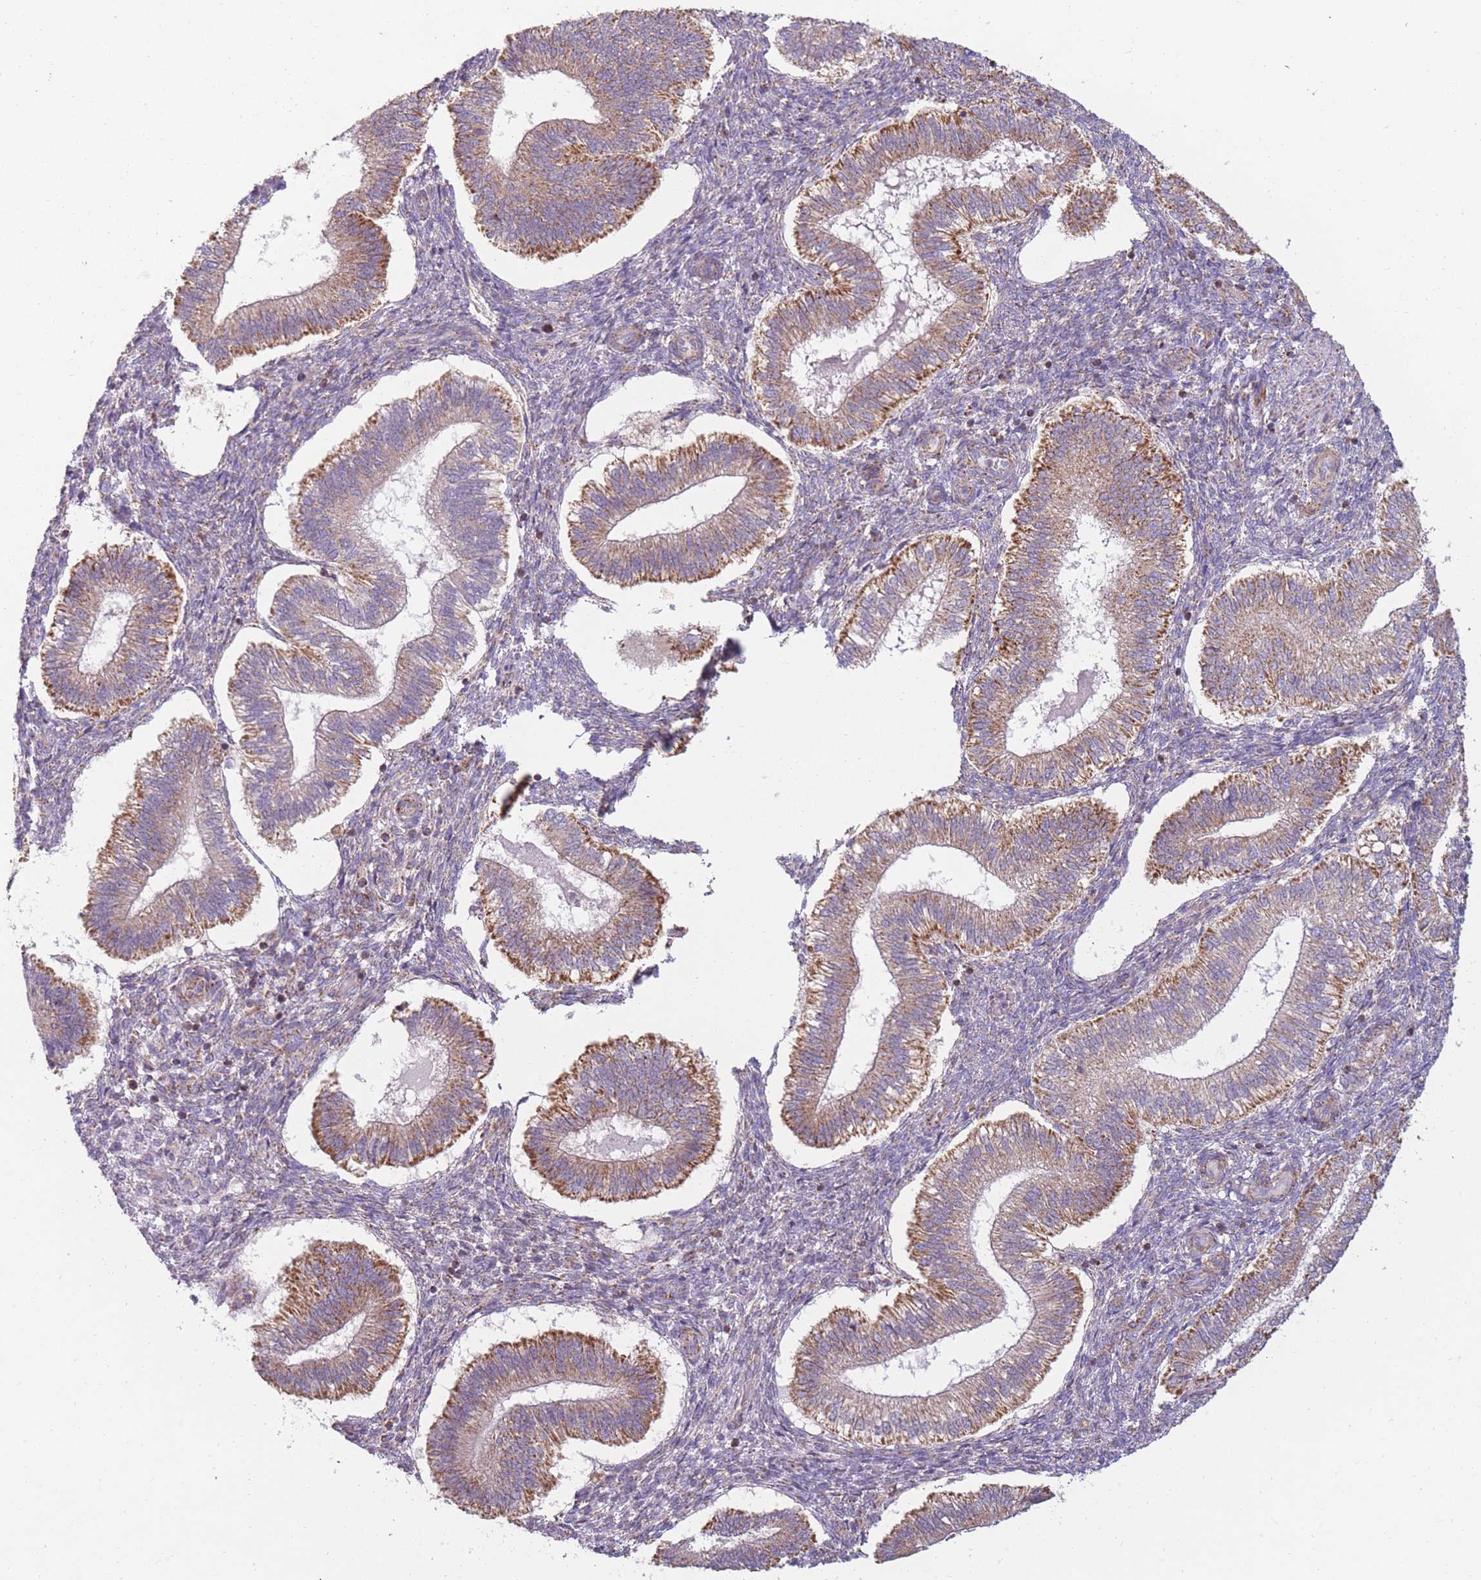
{"staining": {"intensity": "weak", "quantity": "<25%", "location": "cytoplasmic/membranous"}, "tissue": "endometrium", "cell_type": "Cells in endometrial stroma", "image_type": "normal", "snomed": [{"axis": "morphology", "description": "Normal tissue, NOS"}, {"axis": "topography", "description": "Endometrium"}], "caption": "A high-resolution photomicrograph shows immunohistochemistry (IHC) staining of benign endometrium, which reveals no significant expression in cells in endometrial stroma.", "gene": "ENSG00000255639", "patient": {"sex": "female", "age": 25}}